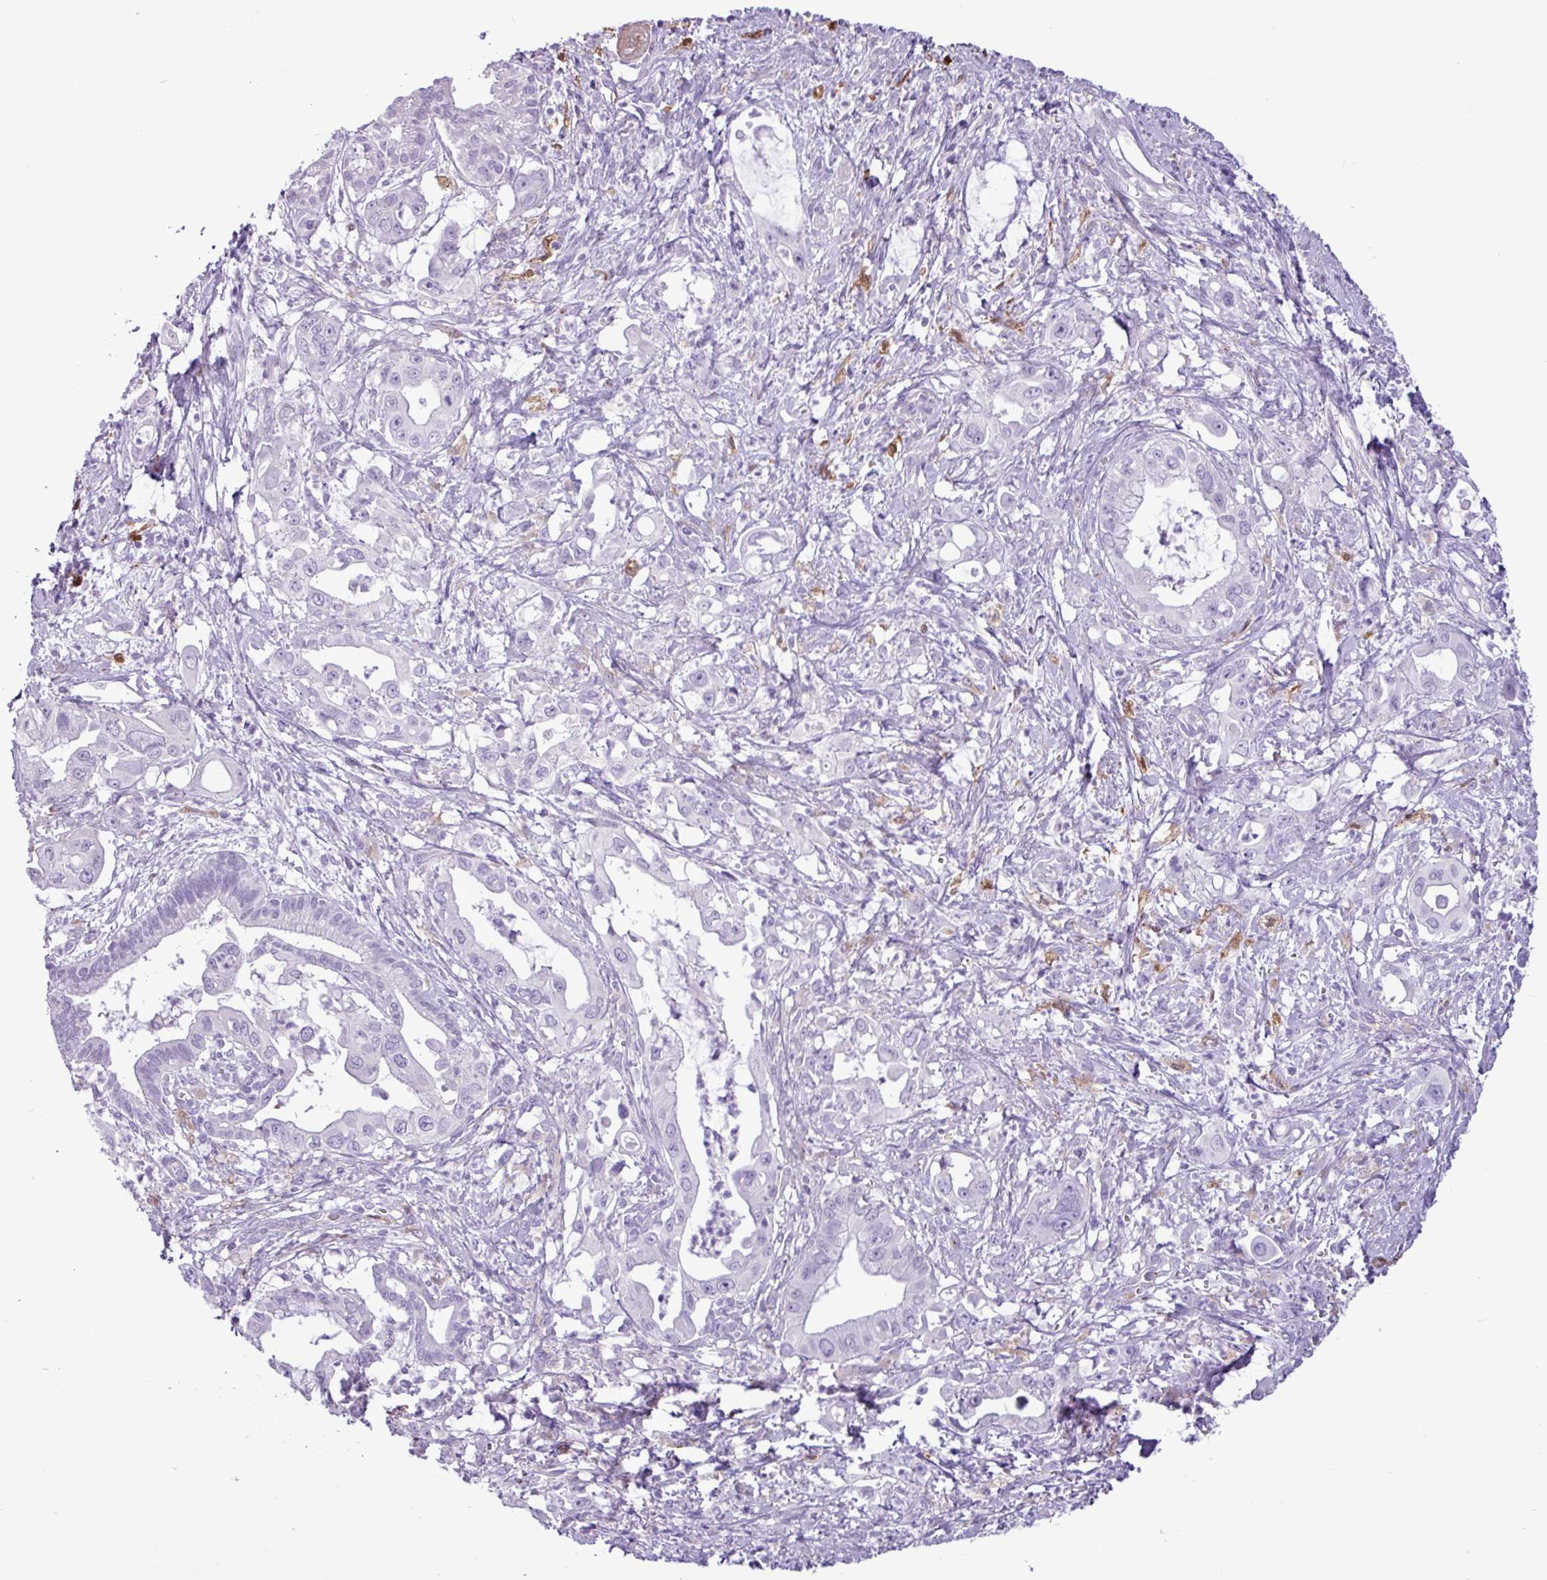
{"staining": {"intensity": "negative", "quantity": "none", "location": "none"}, "tissue": "pancreatic cancer", "cell_type": "Tumor cells", "image_type": "cancer", "snomed": [{"axis": "morphology", "description": "Adenocarcinoma, NOS"}, {"axis": "topography", "description": "Pancreas"}], "caption": "Immunohistochemistry micrograph of pancreatic adenocarcinoma stained for a protein (brown), which exhibits no expression in tumor cells. The staining is performed using DAB brown chromogen with nuclei counter-stained in using hematoxylin.", "gene": "TMEM200C", "patient": {"sex": "male", "age": 61}}